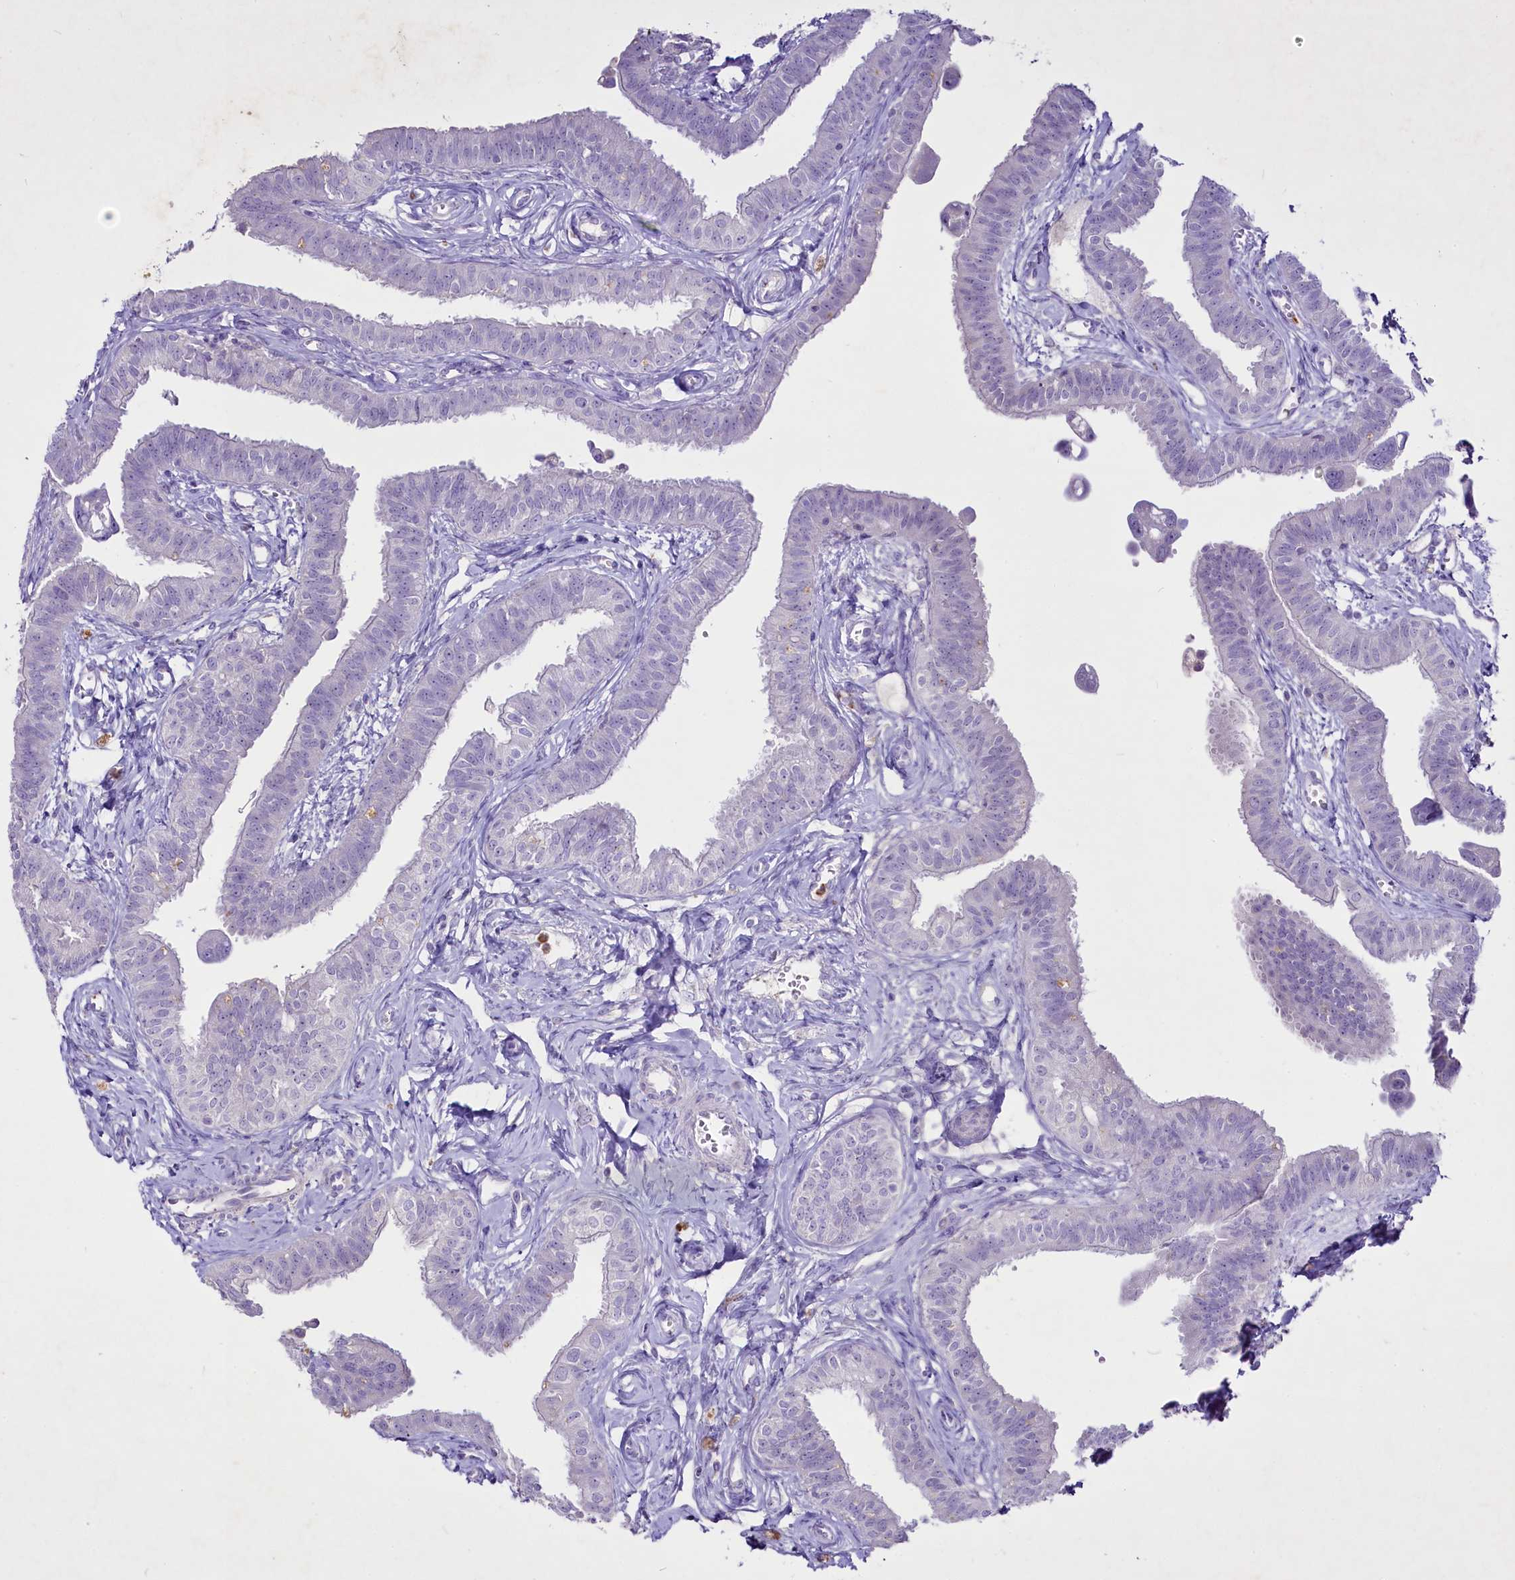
{"staining": {"intensity": "negative", "quantity": "none", "location": "none"}, "tissue": "fallopian tube", "cell_type": "Glandular cells", "image_type": "normal", "snomed": [{"axis": "morphology", "description": "Normal tissue, NOS"}, {"axis": "morphology", "description": "Carcinoma, NOS"}, {"axis": "topography", "description": "Fallopian tube"}, {"axis": "topography", "description": "Ovary"}], "caption": "Fallopian tube stained for a protein using immunohistochemistry shows no staining glandular cells.", "gene": "FAM209B", "patient": {"sex": "female", "age": 59}}